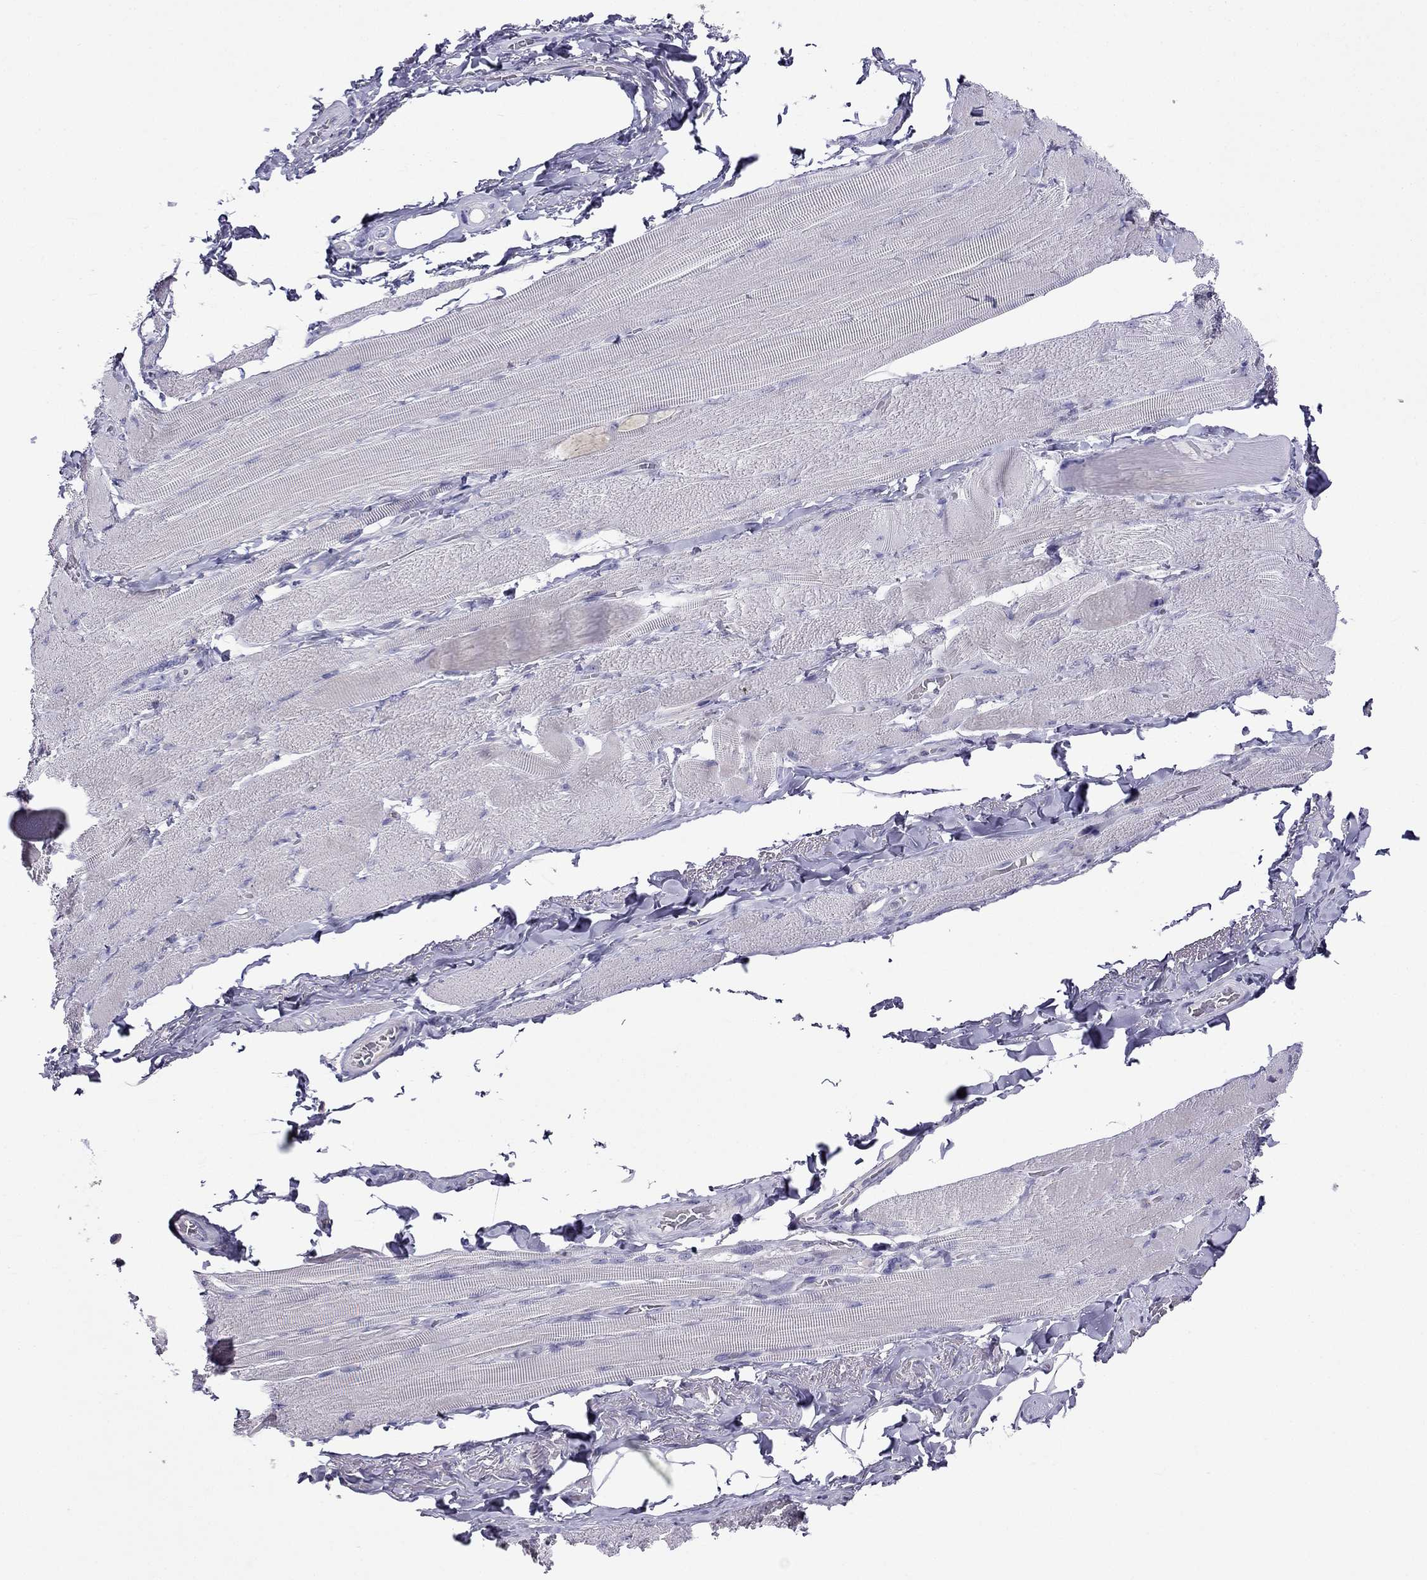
{"staining": {"intensity": "negative", "quantity": "none", "location": "none"}, "tissue": "skeletal muscle", "cell_type": "Myocytes", "image_type": "normal", "snomed": [{"axis": "morphology", "description": "Normal tissue, NOS"}, {"axis": "topography", "description": "Skeletal muscle"}, {"axis": "topography", "description": "Anal"}, {"axis": "topography", "description": "Peripheral nerve tissue"}], "caption": "A high-resolution micrograph shows immunohistochemistry (IHC) staining of normal skeletal muscle, which demonstrates no significant positivity in myocytes.", "gene": "PATE1", "patient": {"sex": "male", "age": 53}}